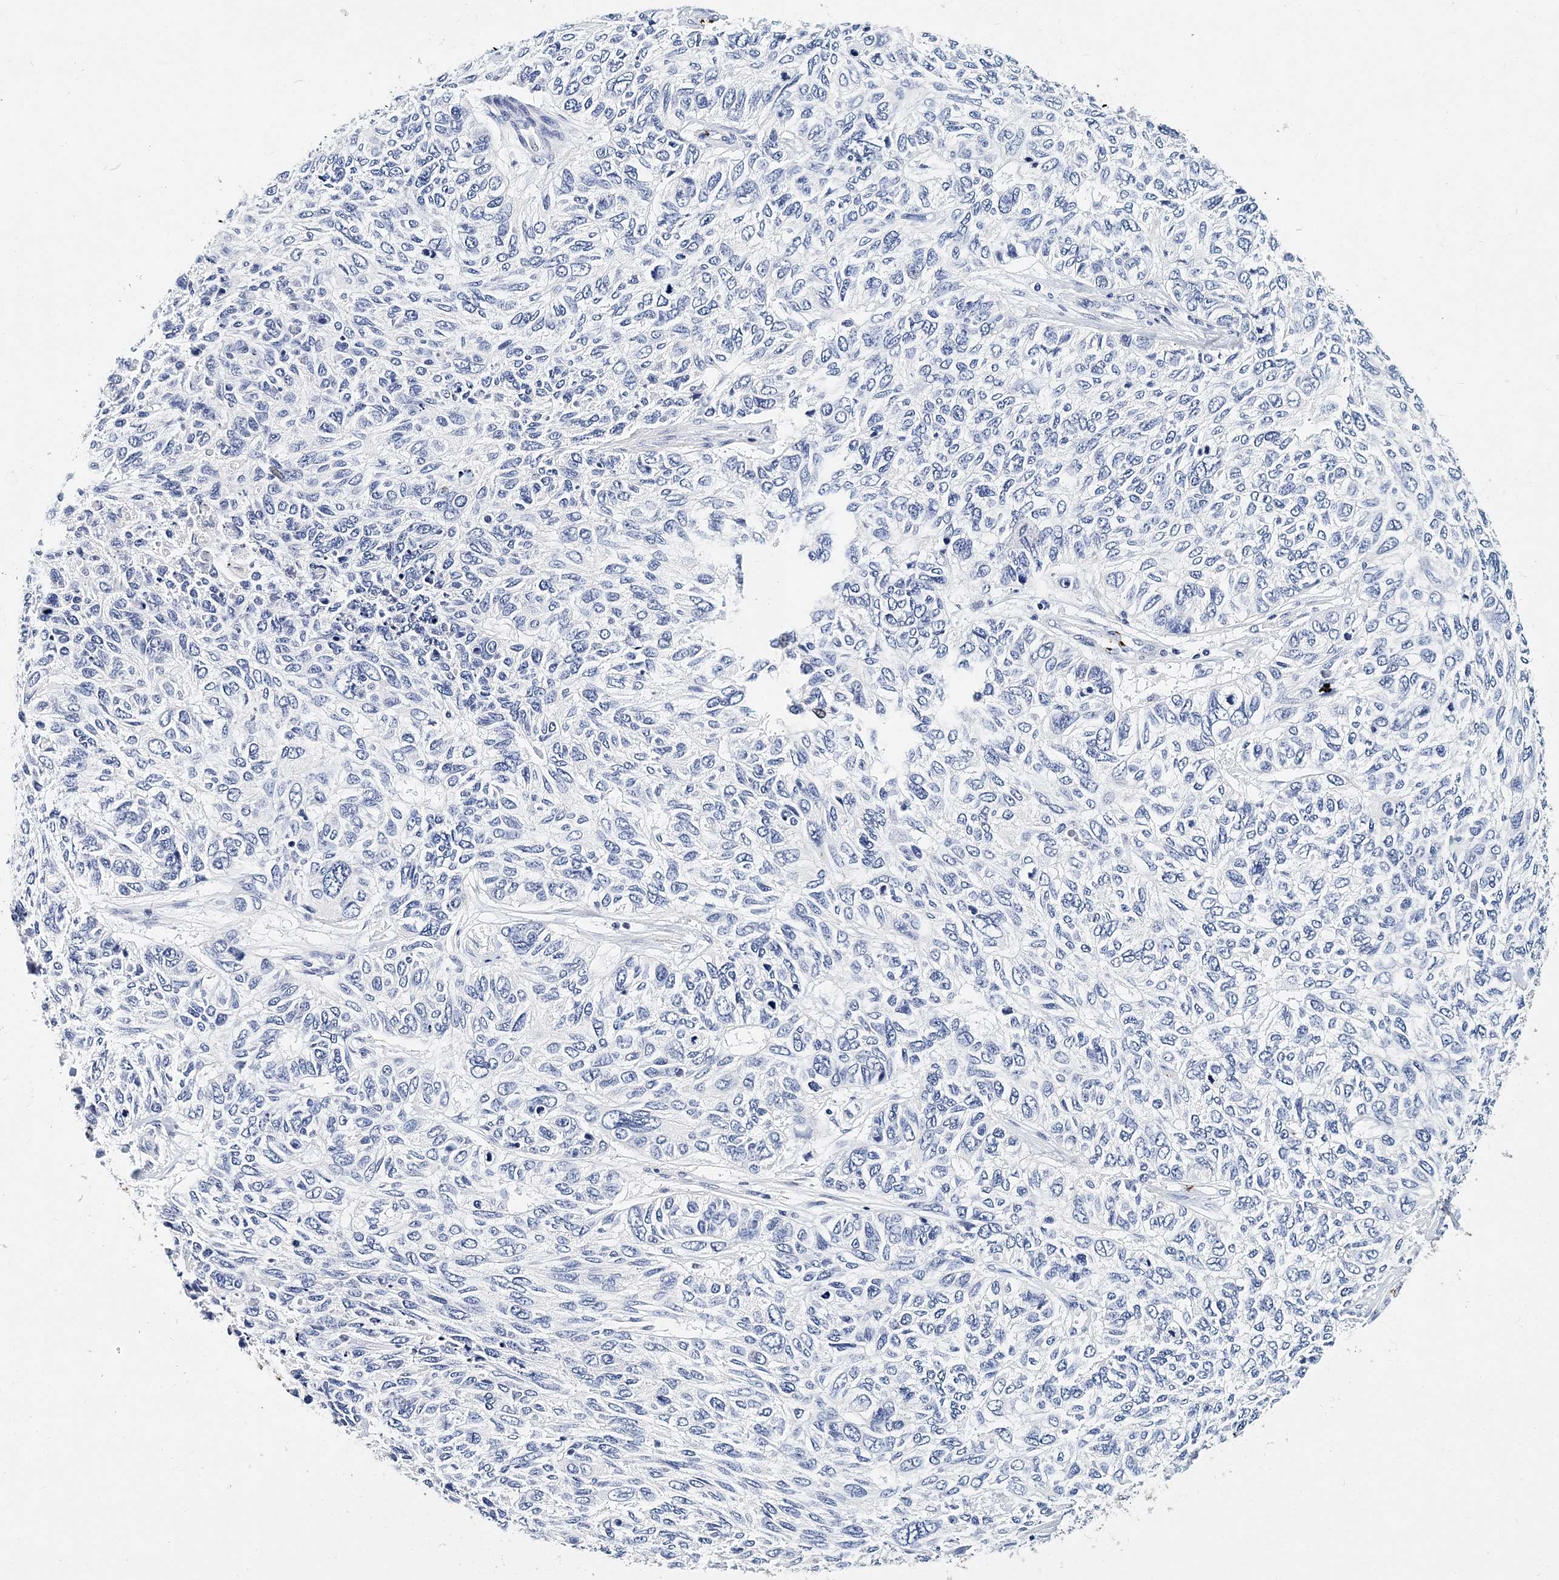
{"staining": {"intensity": "negative", "quantity": "none", "location": "none"}, "tissue": "skin cancer", "cell_type": "Tumor cells", "image_type": "cancer", "snomed": [{"axis": "morphology", "description": "Basal cell carcinoma"}, {"axis": "topography", "description": "Skin"}], "caption": "Tumor cells are negative for brown protein staining in skin basal cell carcinoma.", "gene": "ITGA2B", "patient": {"sex": "female", "age": 65}}